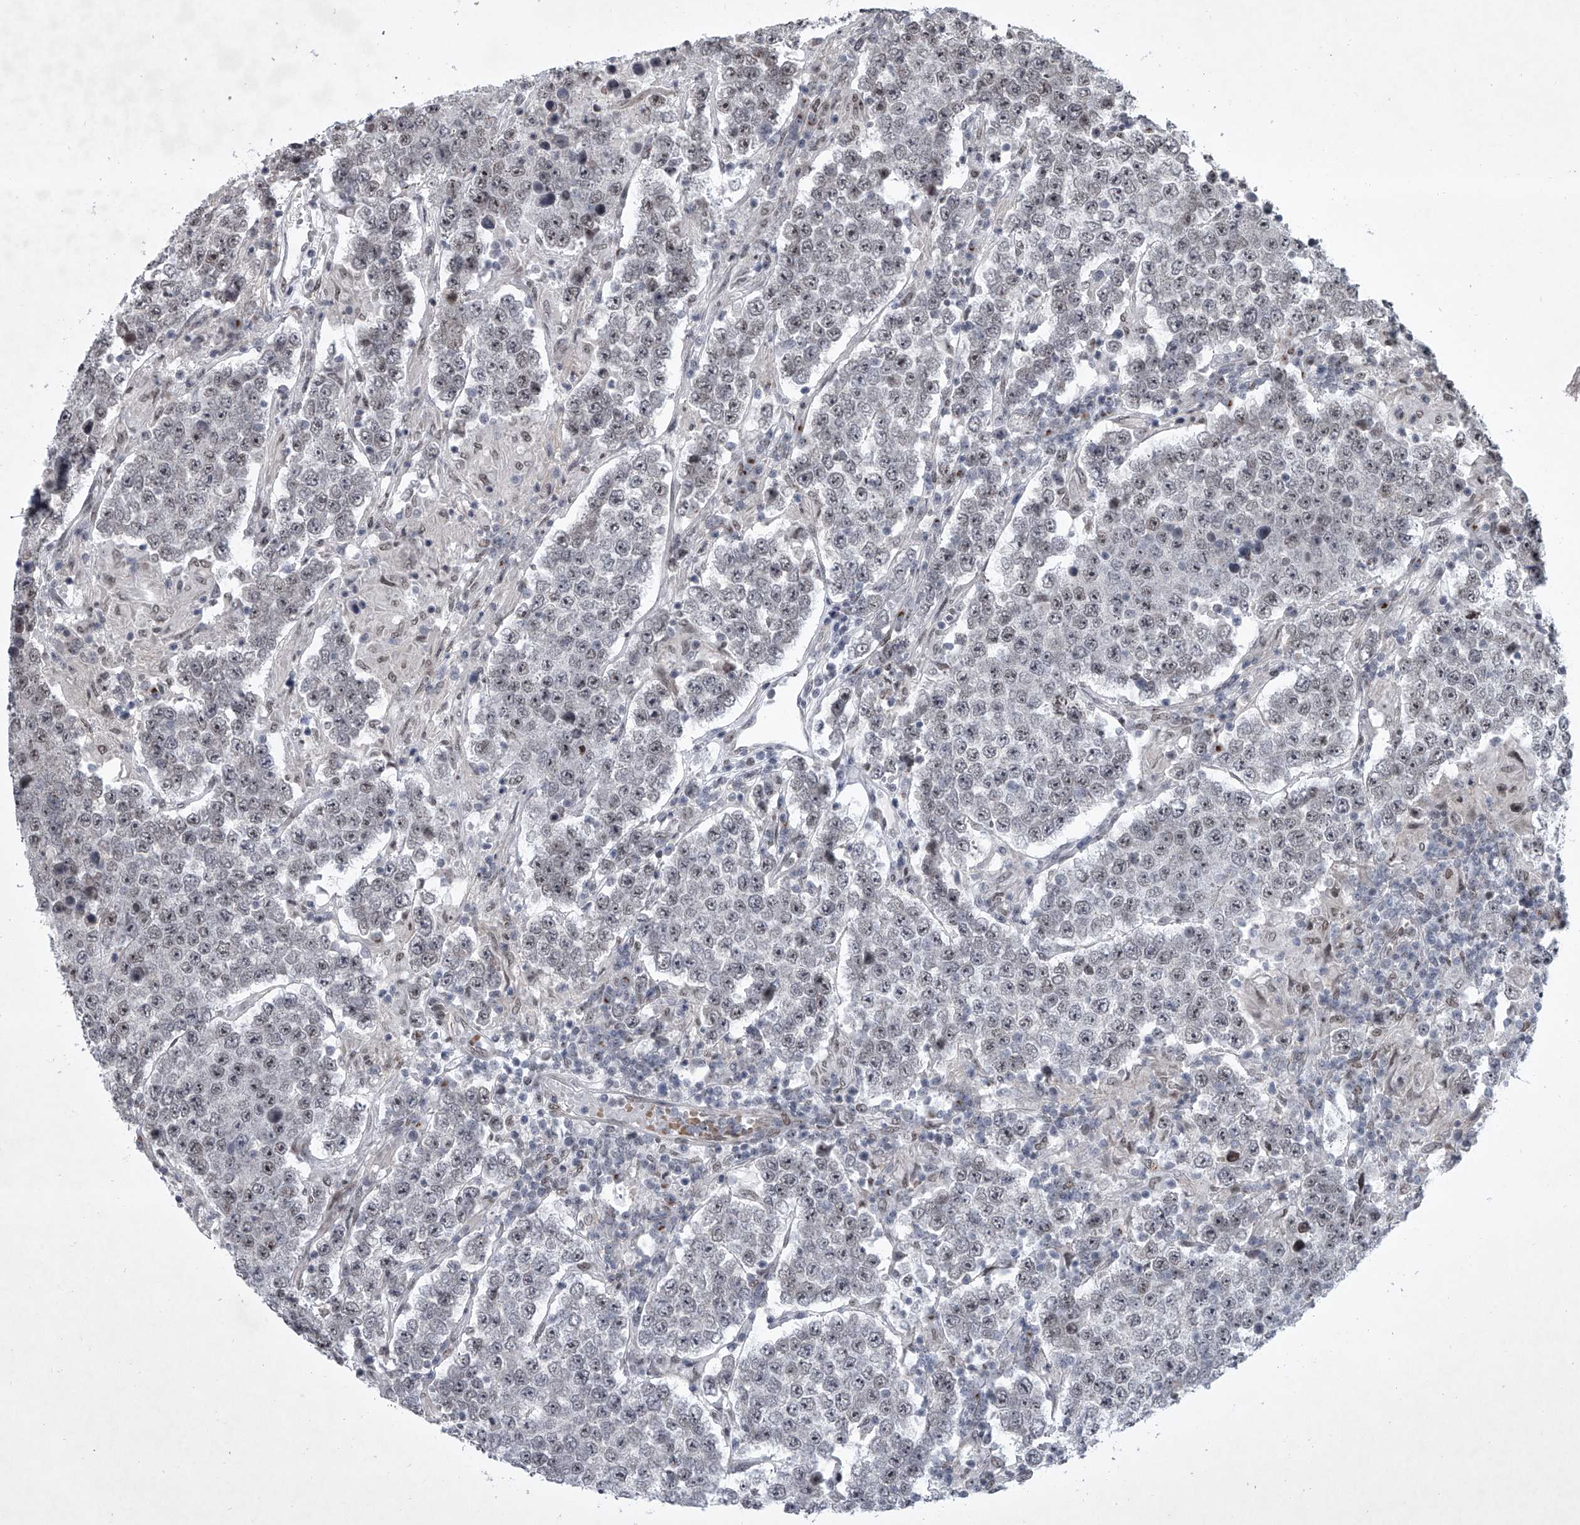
{"staining": {"intensity": "negative", "quantity": "none", "location": "none"}, "tissue": "testis cancer", "cell_type": "Tumor cells", "image_type": "cancer", "snomed": [{"axis": "morphology", "description": "Normal tissue, NOS"}, {"axis": "morphology", "description": "Urothelial carcinoma, High grade"}, {"axis": "morphology", "description": "Seminoma, NOS"}, {"axis": "morphology", "description": "Carcinoma, Embryonal, NOS"}, {"axis": "topography", "description": "Urinary bladder"}, {"axis": "topography", "description": "Testis"}], "caption": "The IHC histopathology image has no significant expression in tumor cells of testis urothelial carcinoma (high-grade) tissue.", "gene": "MLLT1", "patient": {"sex": "male", "age": 41}}